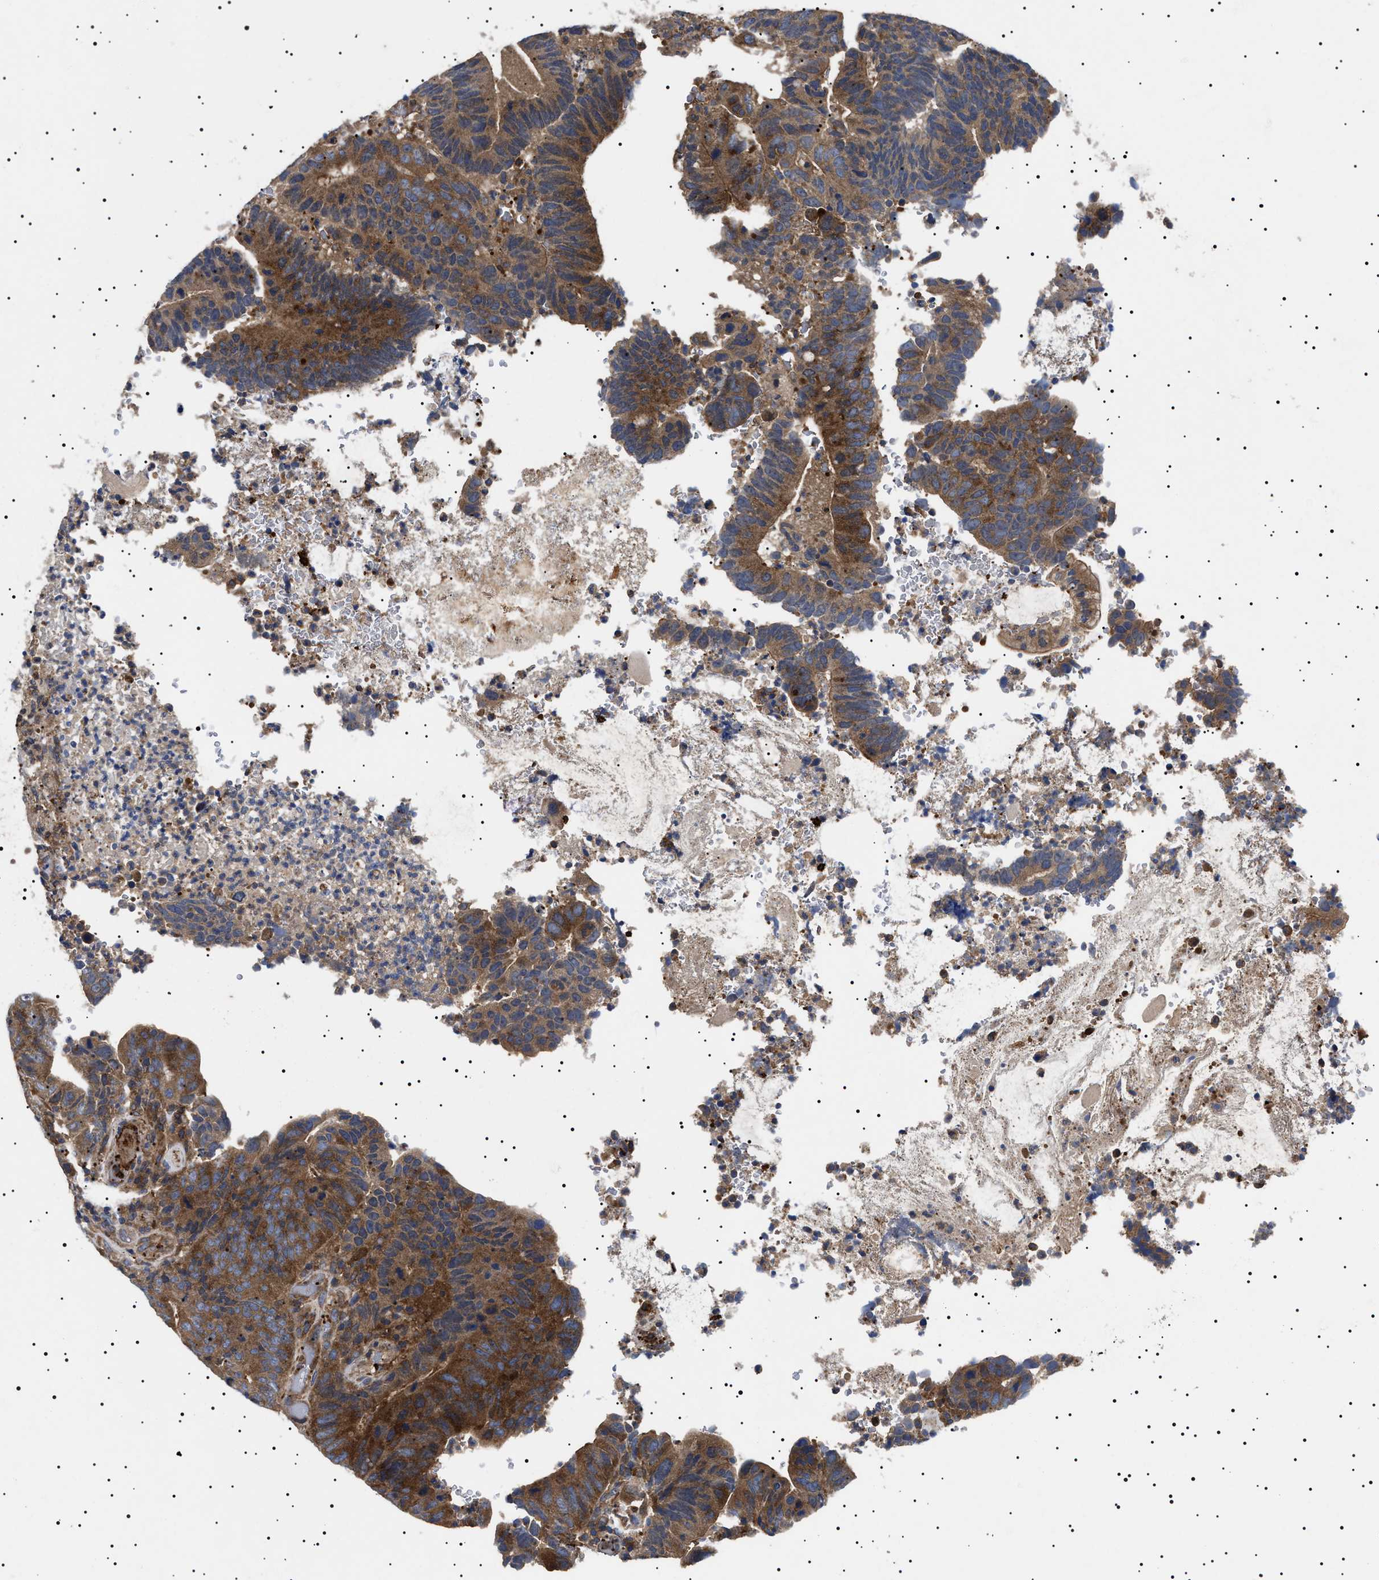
{"staining": {"intensity": "moderate", "quantity": ">75%", "location": "cytoplasmic/membranous"}, "tissue": "colorectal cancer", "cell_type": "Tumor cells", "image_type": "cancer", "snomed": [{"axis": "morphology", "description": "Adenocarcinoma, NOS"}, {"axis": "topography", "description": "Colon"}], "caption": "Protein analysis of colorectal cancer (adenocarcinoma) tissue shows moderate cytoplasmic/membranous staining in approximately >75% of tumor cells. Nuclei are stained in blue.", "gene": "TPP2", "patient": {"sex": "male", "age": 56}}